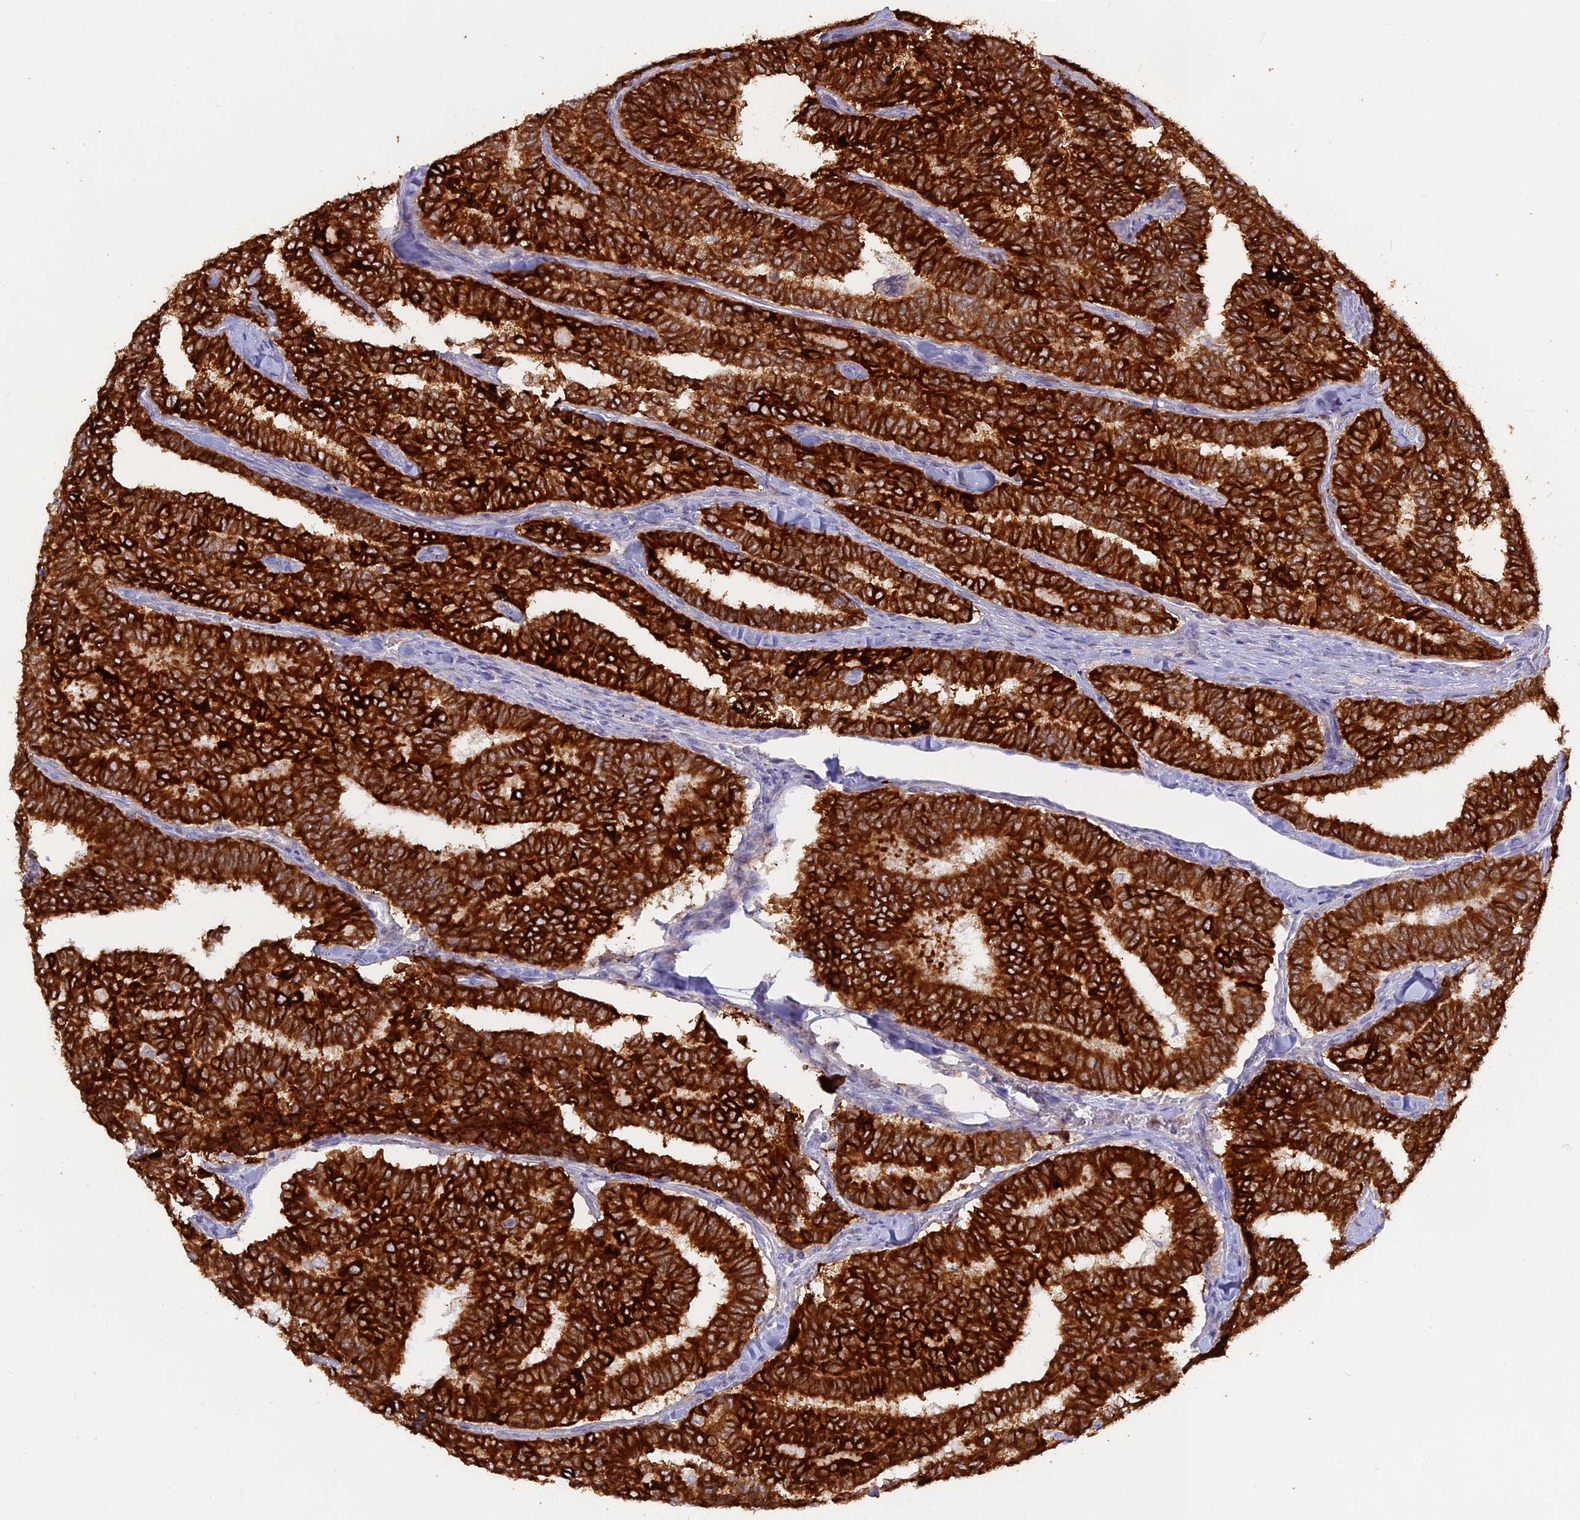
{"staining": {"intensity": "strong", "quantity": ">75%", "location": "cytoplasmic/membranous"}, "tissue": "thyroid cancer", "cell_type": "Tumor cells", "image_type": "cancer", "snomed": [{"axis": "morphology", "description": "Papillary adenocarcinoma, NOS"}, {"axis": "topography", "description": "Thyroid gland"}], "caption": "Protein expression by immunohistochemistry reveals strong cytoplasmic/membranous positivity in approximately >75% of tumor cells in papillary adenocarcinoma (thyroid). (brown staining indicates protein expression, while blue staining denotes nuclei).", "gene": "TLCD1", "patient": {"sex": "female", "age": 35}}